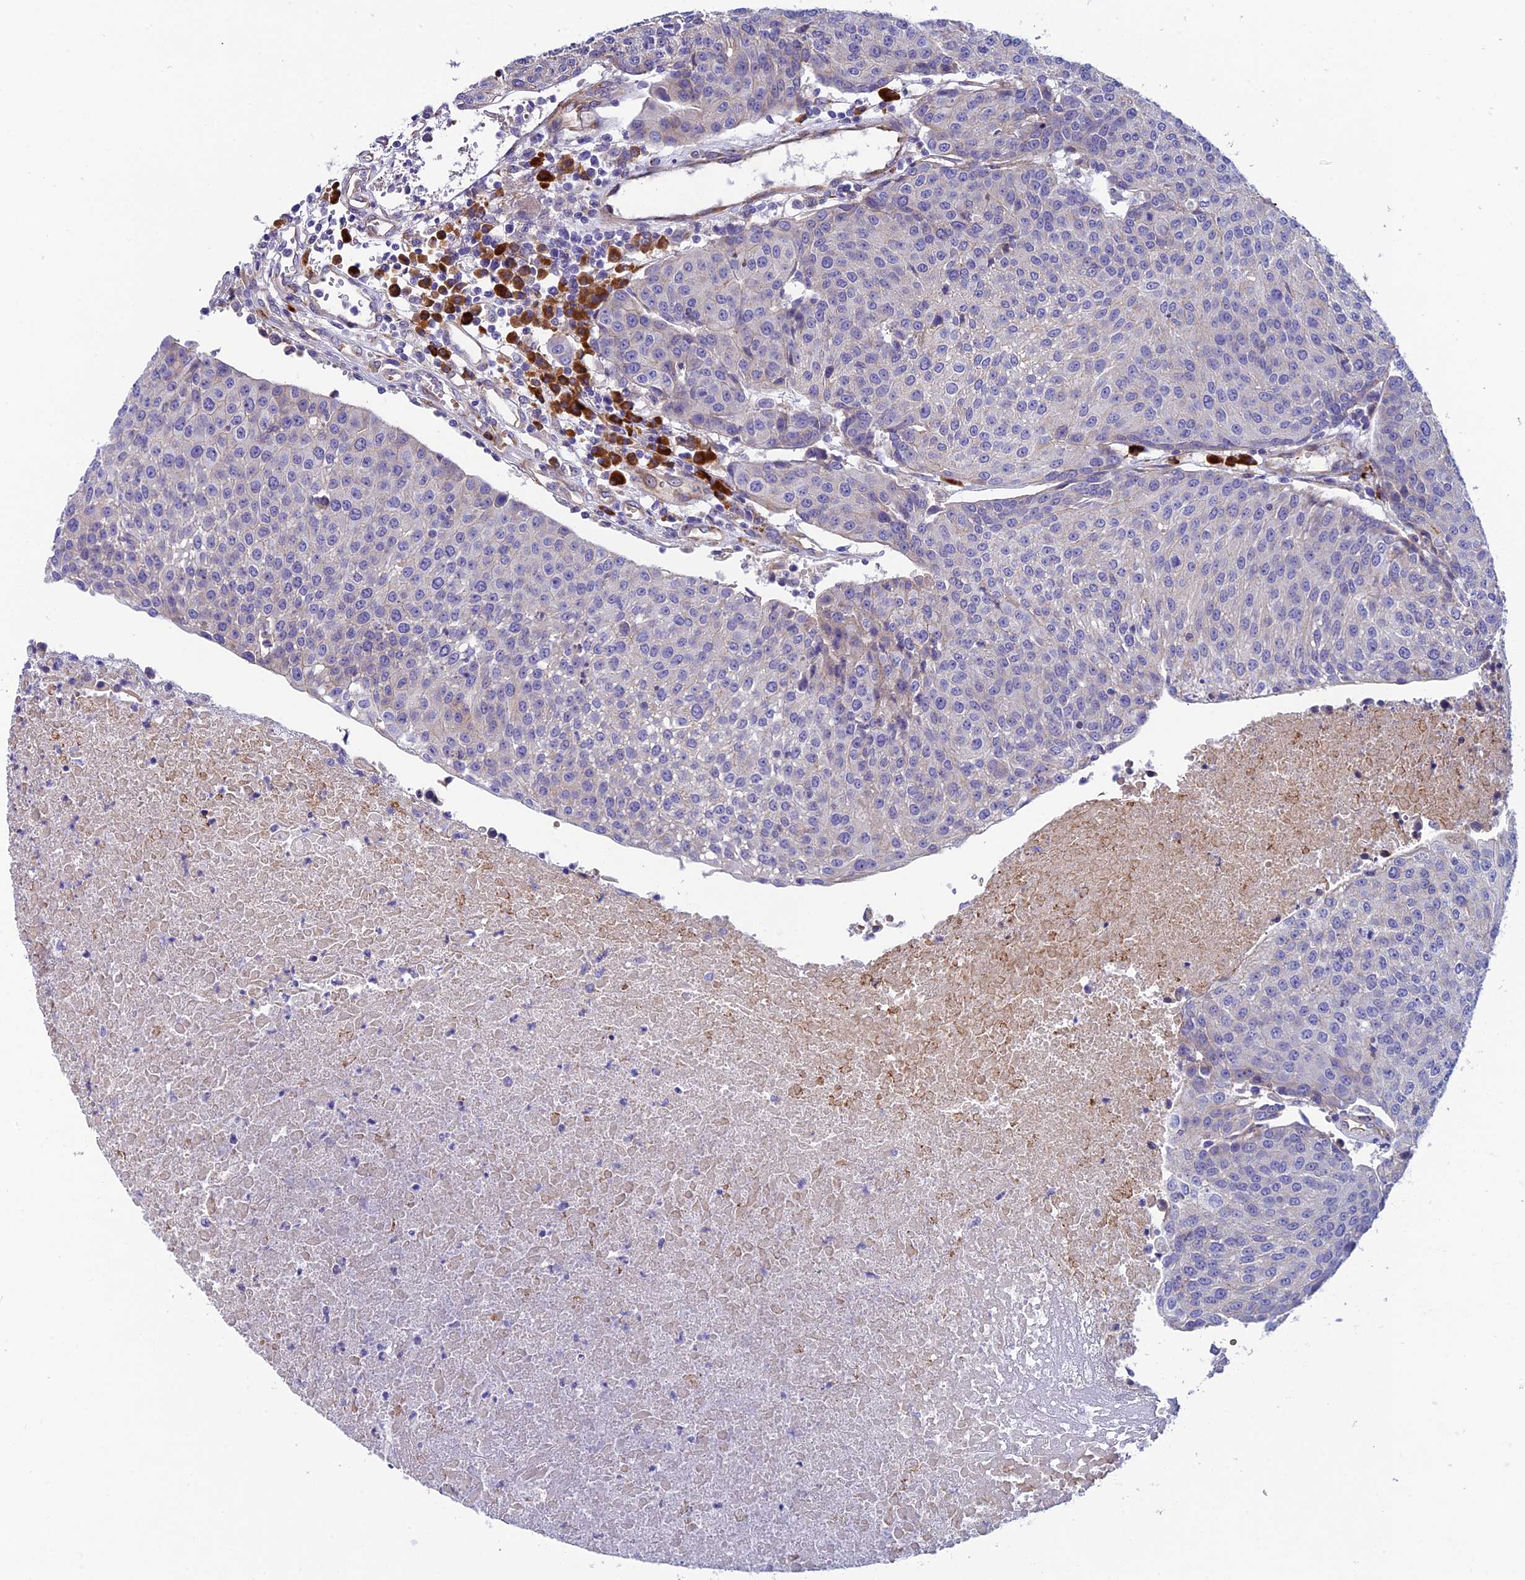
{"staining": {"intensity": "negative", "quantity": "none", "location": "none"}, "tissue": "urothelial cancer", "cell_type": "Tumor cells", "image_type": "cancer", "snomed": [{"axis": "morphology", "description": "Urothelial carcinoma, High grade"}, {"axis": "topography", "description": "Urinary bladder"}], "caption": "Tumor cells show no significant staining in high-grade urothelial carcinoma. The staining was performed using DAB to visualize the protein expression in brown, while the nuclei were stained in blue with hematoxylin (Magnification: 20x).", "gene": "MACIR", "patient": {"sex": "female", "age": 85}}